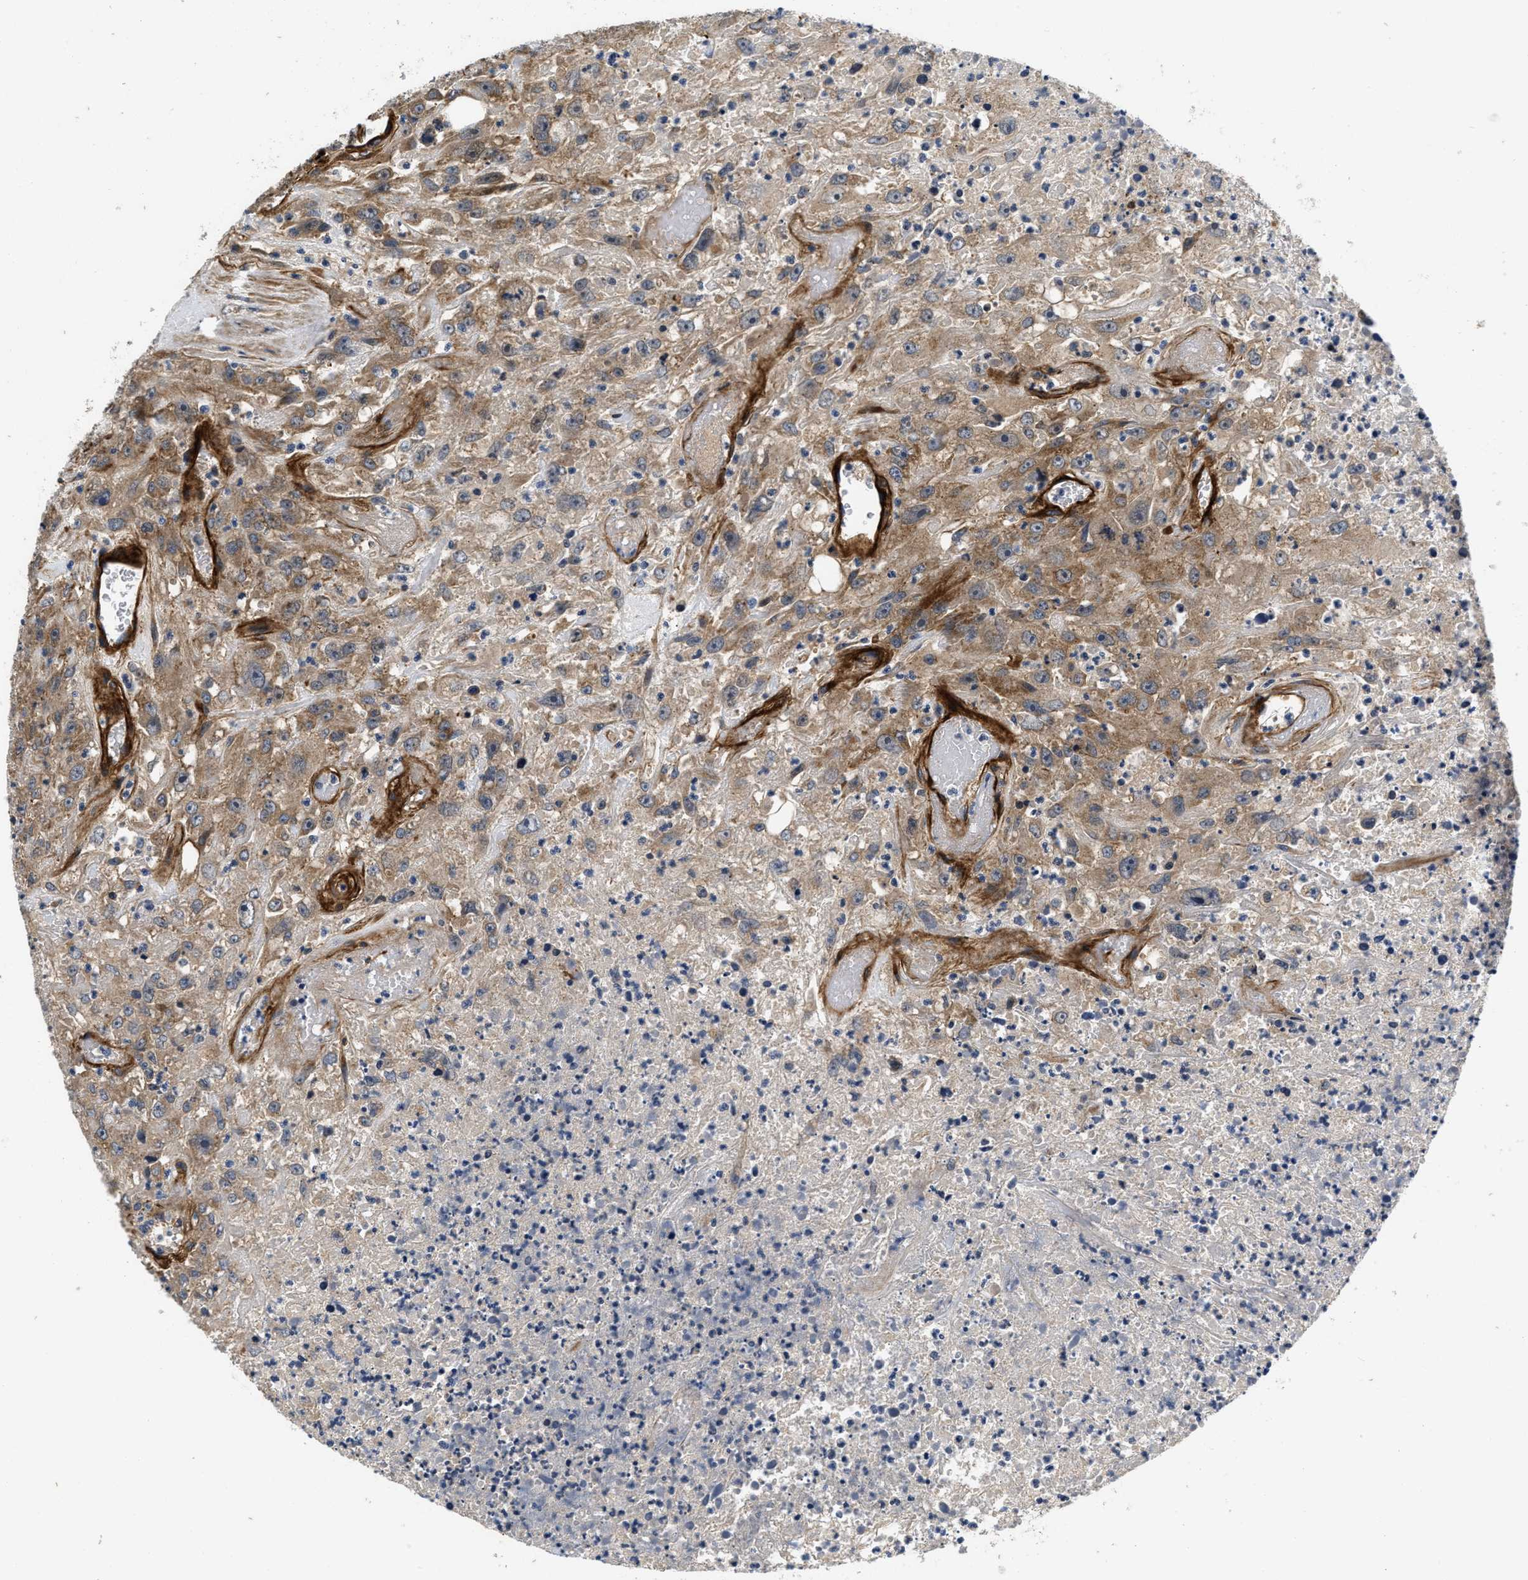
{"staining": {"intensity": "moderate", "quantity": ">75%", "location": "cytoplasmic/membranous"}, "tissue": "urothelial cancer", "cell_type": "Tumor cells", "image_type": "cancer", "snomed": [{"axis": "morphology", "description": "Urothelial carcinoma, High grade"}, {"axis": "topography", "description": "Urinary bladder"}], "caption": "Human urothelial cancer stained with a protein marker shows moderate staining in tumor cells.", "gene": "NME6", "patient": {"sex": "male", "age": 46}}